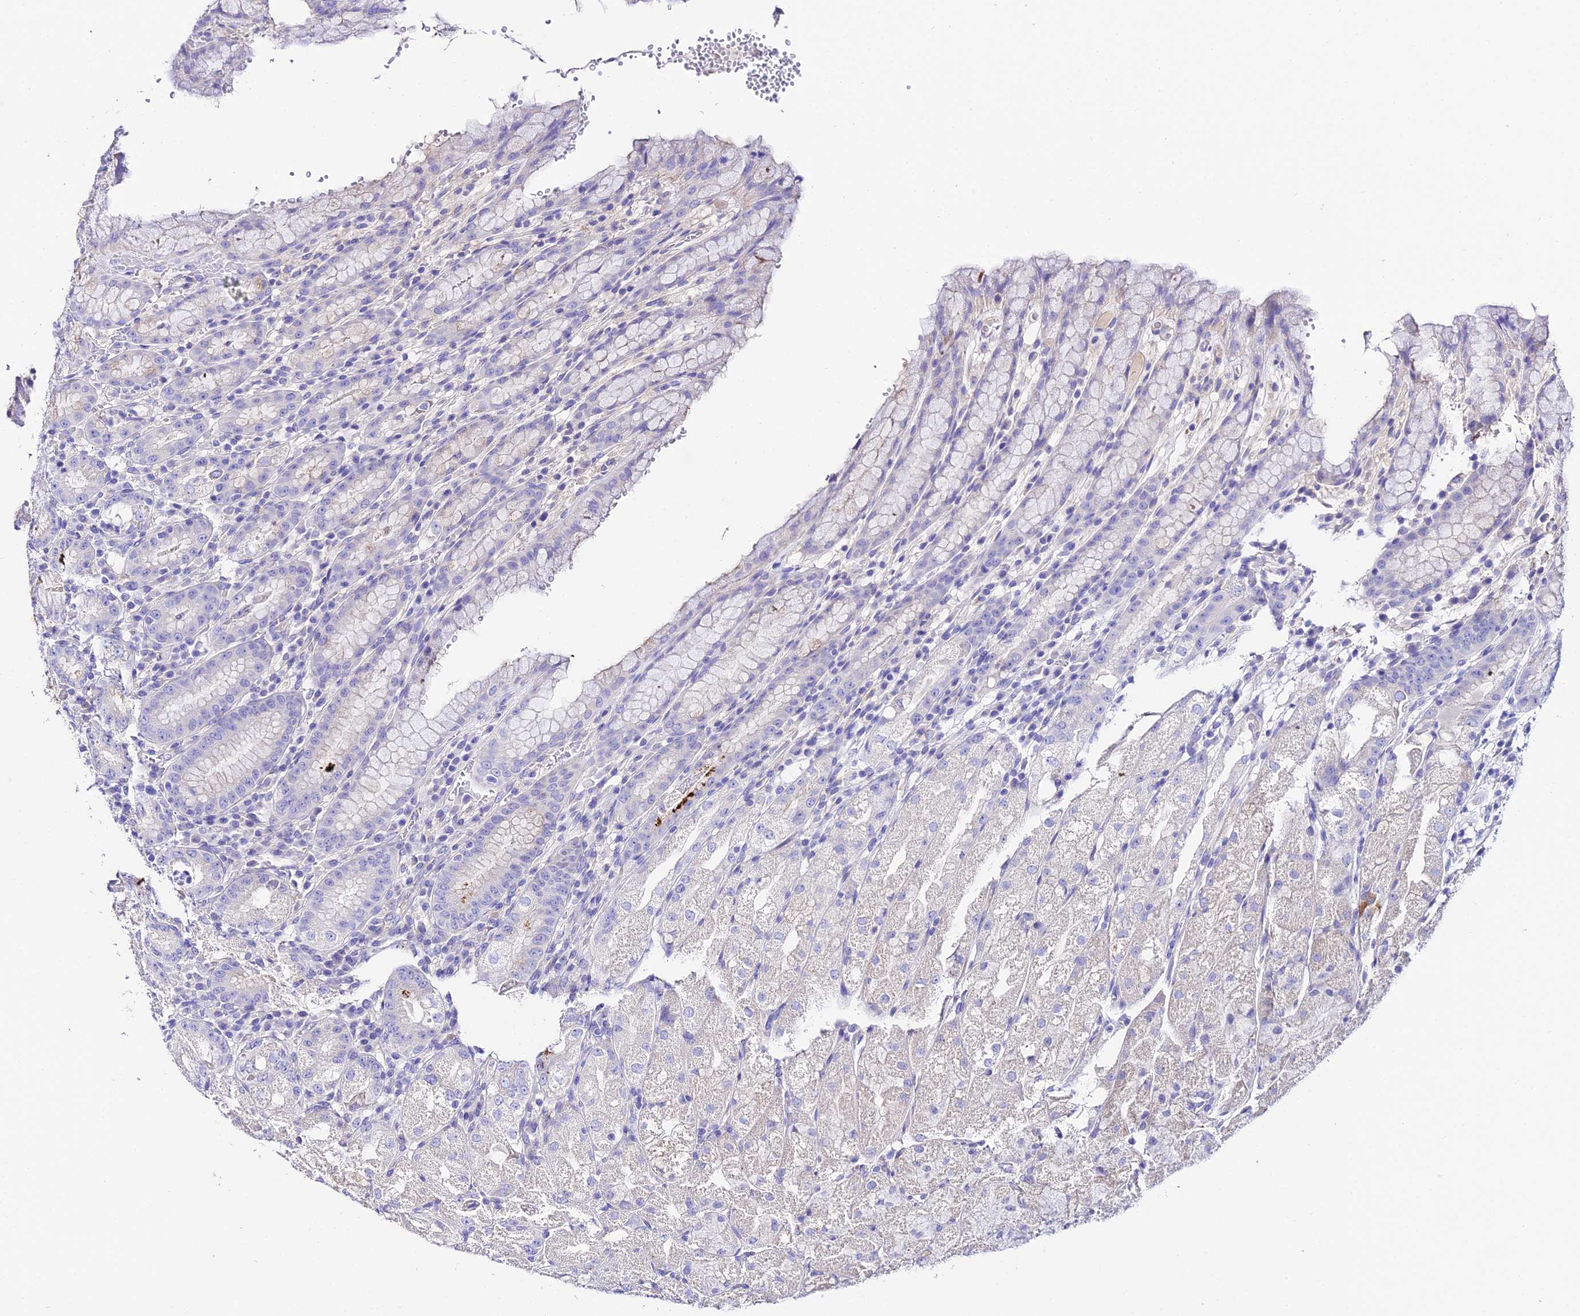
{"staining": {"intensity": "weak", "quantity": "<25%", "location": "cytoplasmic/membranous"}, "tissue": "stomach", "cell_type": "Glandular cells", "image_type": "normal", "snomed": [{"axis": "morphology", "description": "Normal tissue, NOS"}, {"axis": "topography", "description": "Stomach, upper"}], "caption": "High magnification brightfield microscopy of normal stomach stained with DAB (3,3'-diaminobenzidine) (brown) and counterstained with hematoxylin (blue): glandular cells show no significant positivity. (DAB IHC visualized using brightfield microscopy, high magnification).", "gene": "TMEM117", "patient": {"sex": "male", "age": 52}}